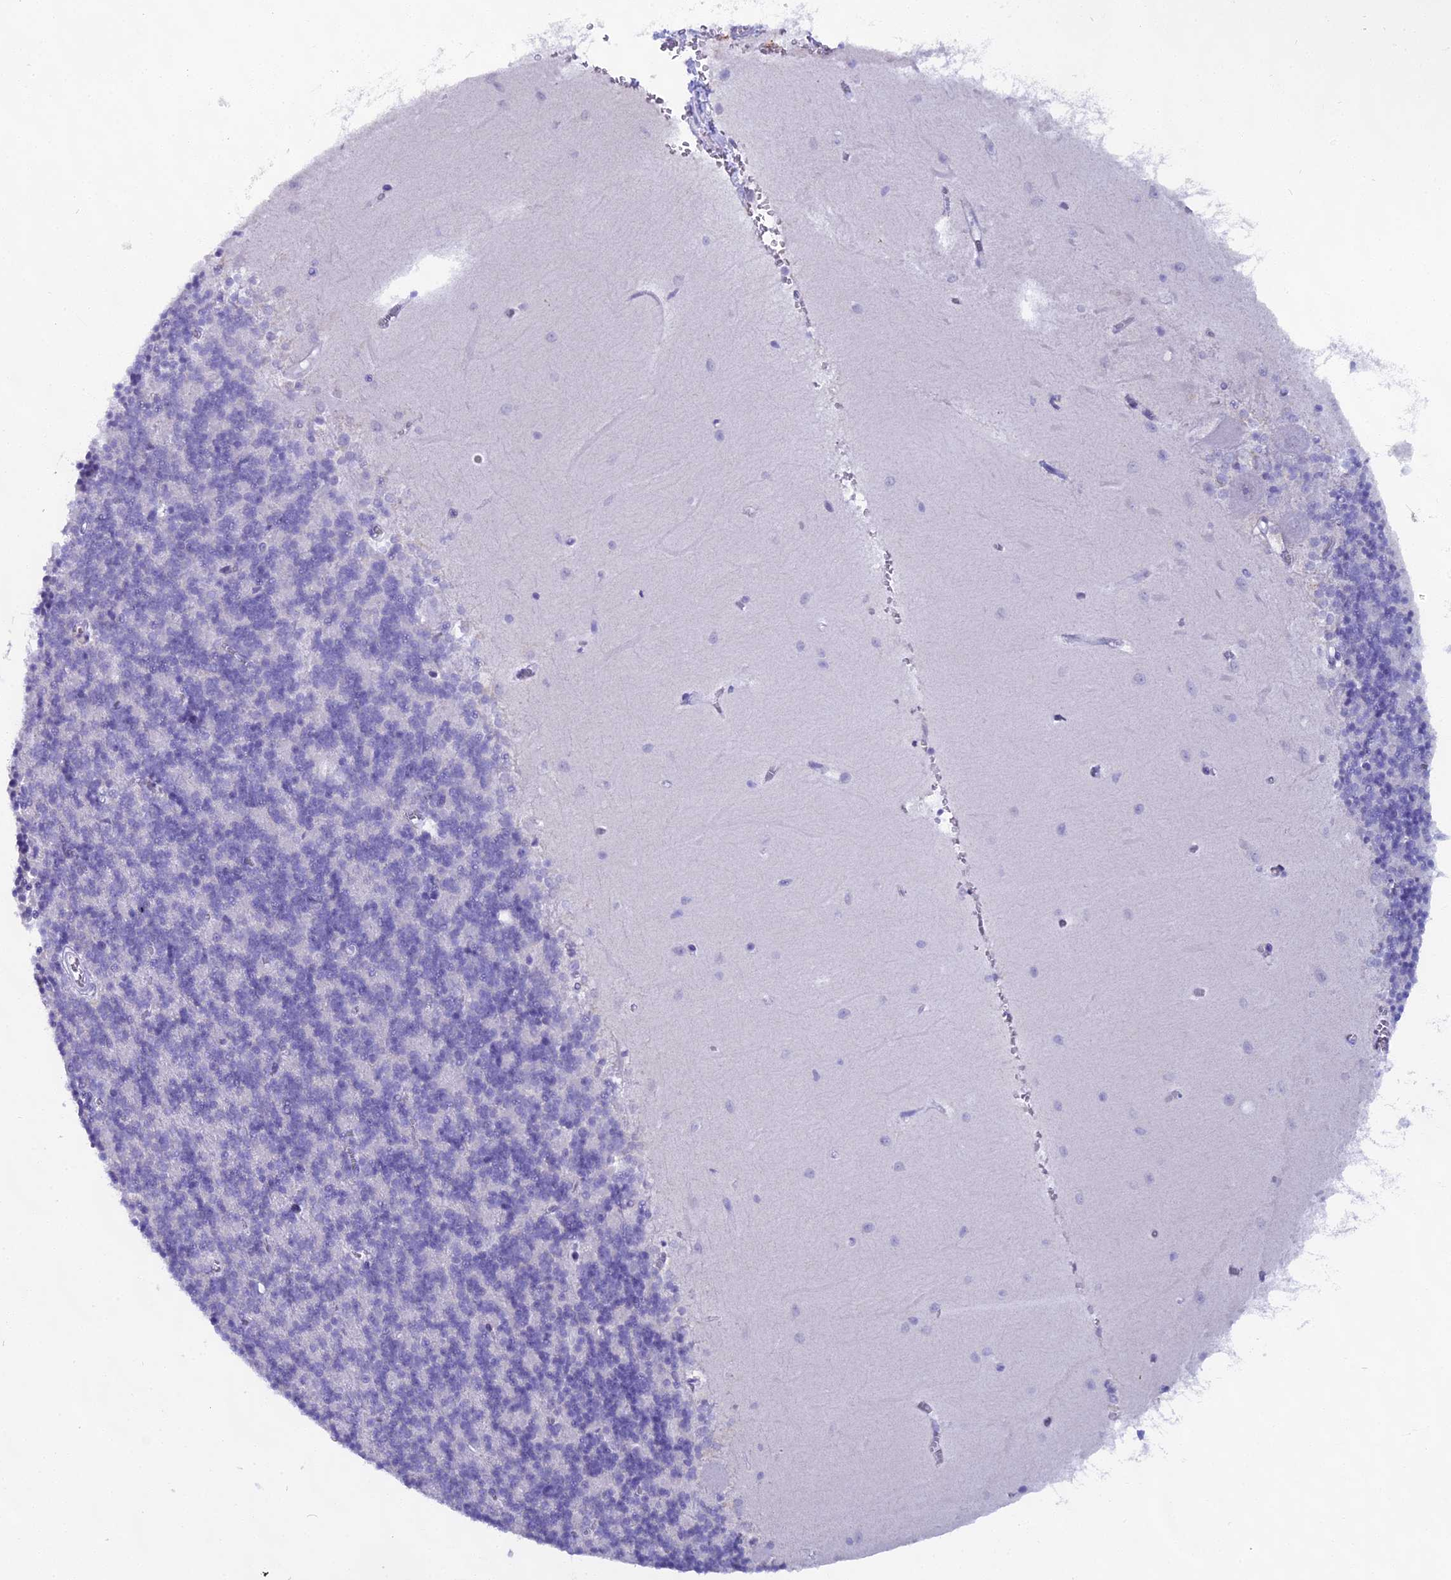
{"staining": {"intensity": "negative", "quantity": "none", "location": "none"}, "tissue": "cerebellum", "cell_type": "Cells in granular layer", "image_type": "normal", "snomed": [{"axis": "morphology", "description": "Normal tissue, NOS"}, {"axis": "topography", "description": "Cerebellum"}], "caption": "DAB immunohistochemical staining of unremarkable human cerebellum reveals no significant positivity in cells in granular layer.", "gene": "CGB1", "patient": {"sex": "male", "age": 37}}